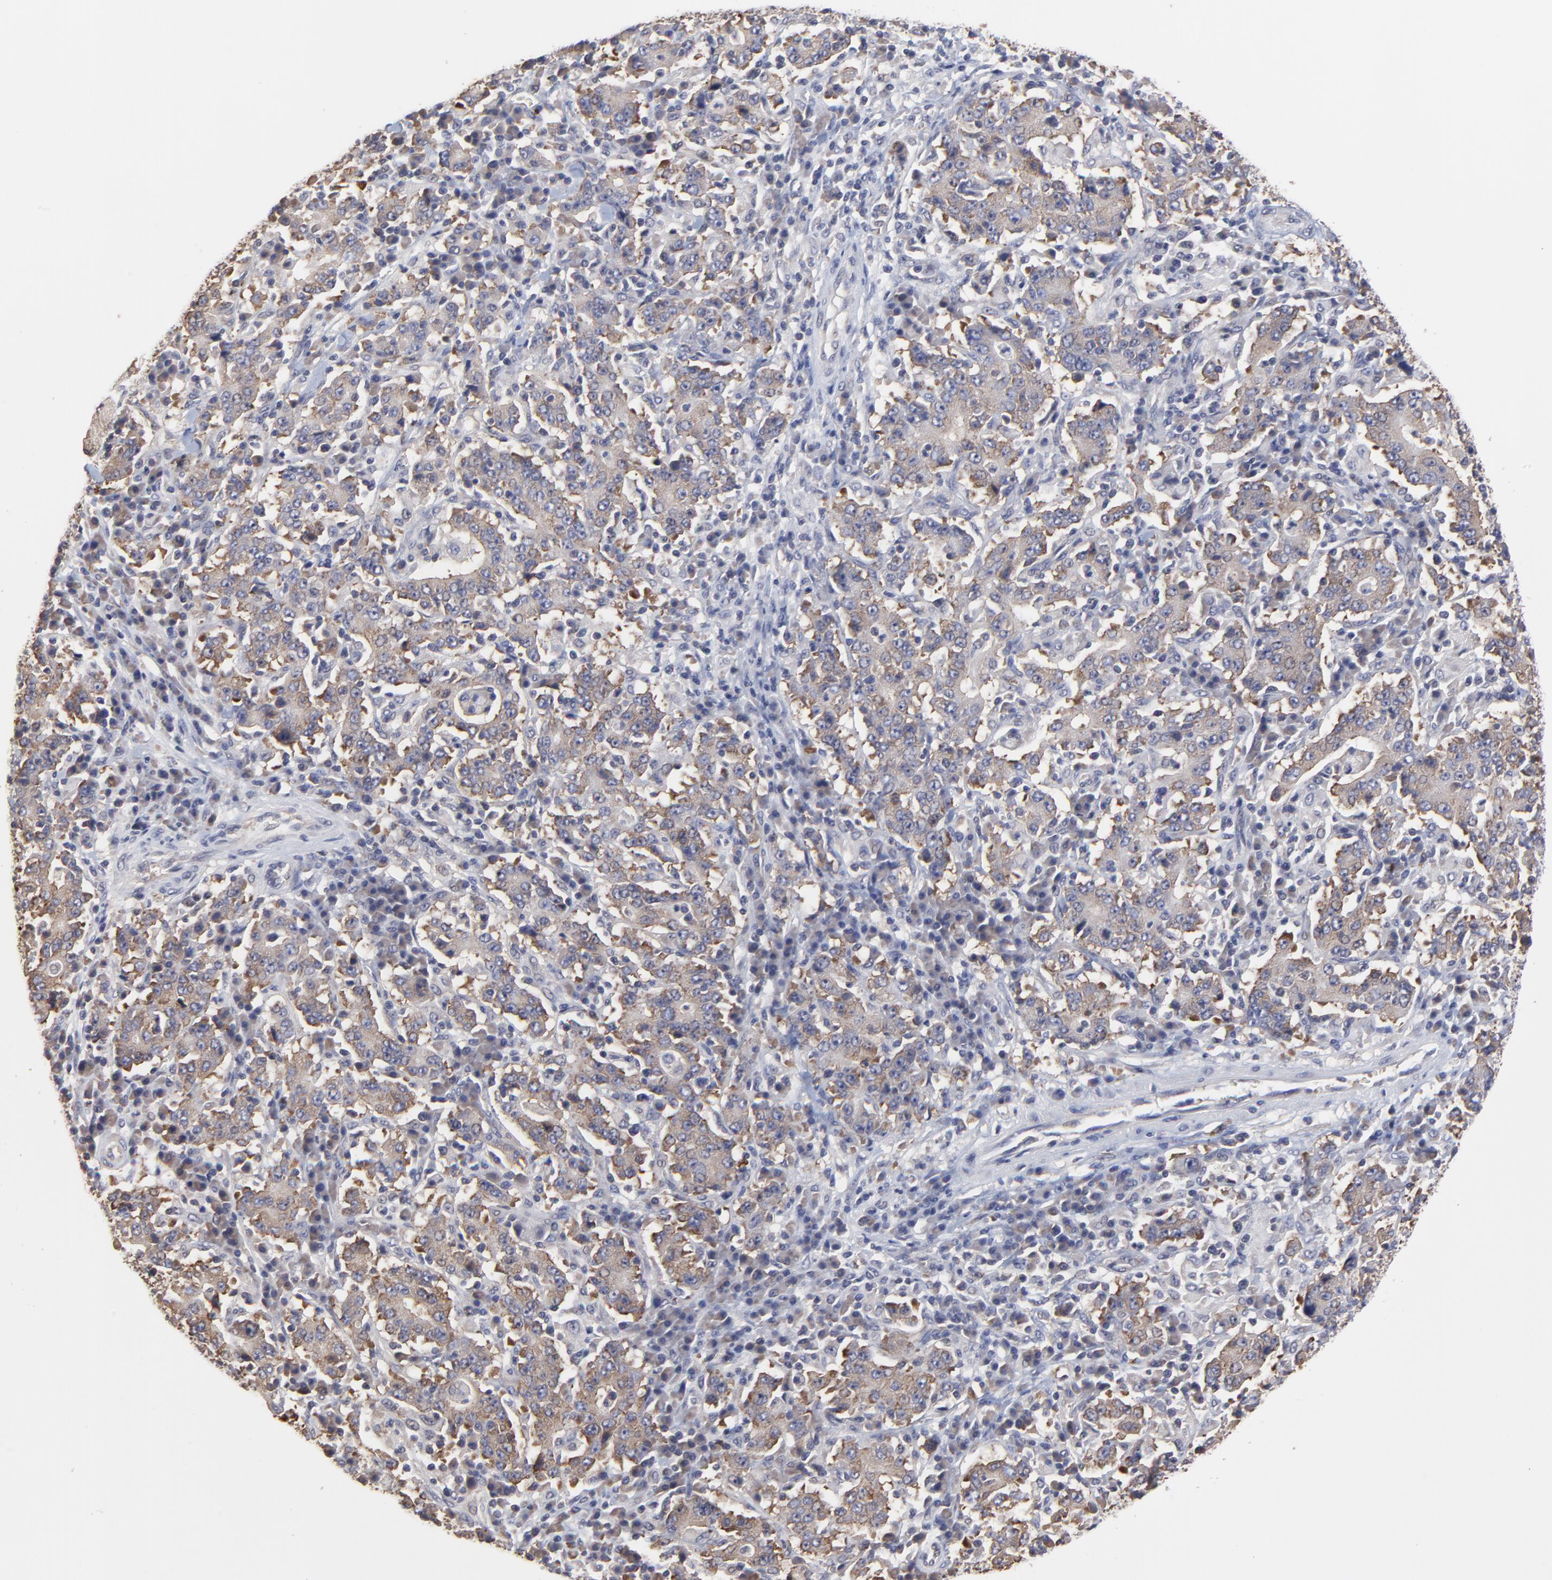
{"staining": {"intensity": "weak", "quantity": ">75%", "location": "cytoplasmic/membranous"}, "tissue": "stomach cancer", "cell_type": "Tumor cells", "image_type": "cancer", "snomed": [{"axis": "morphology", "description": "Normal tissue, NOS"}, {"axis": "morphology", "description": "Adenocarcinoma, NOS"}, {"axis": "topography", "description": "Stomach, upper"}, {"axis": "topography", "description": "Stomach"}], "caption": "Immunohistochemical staining of stomach cancer exhibits weak cytoplasmic/membranous protein staining in approximately >75% of tumor cells. Nuclei are stained in blue.", "gene": "CCT2", "patient": {"sex": "male", "age": 59}}